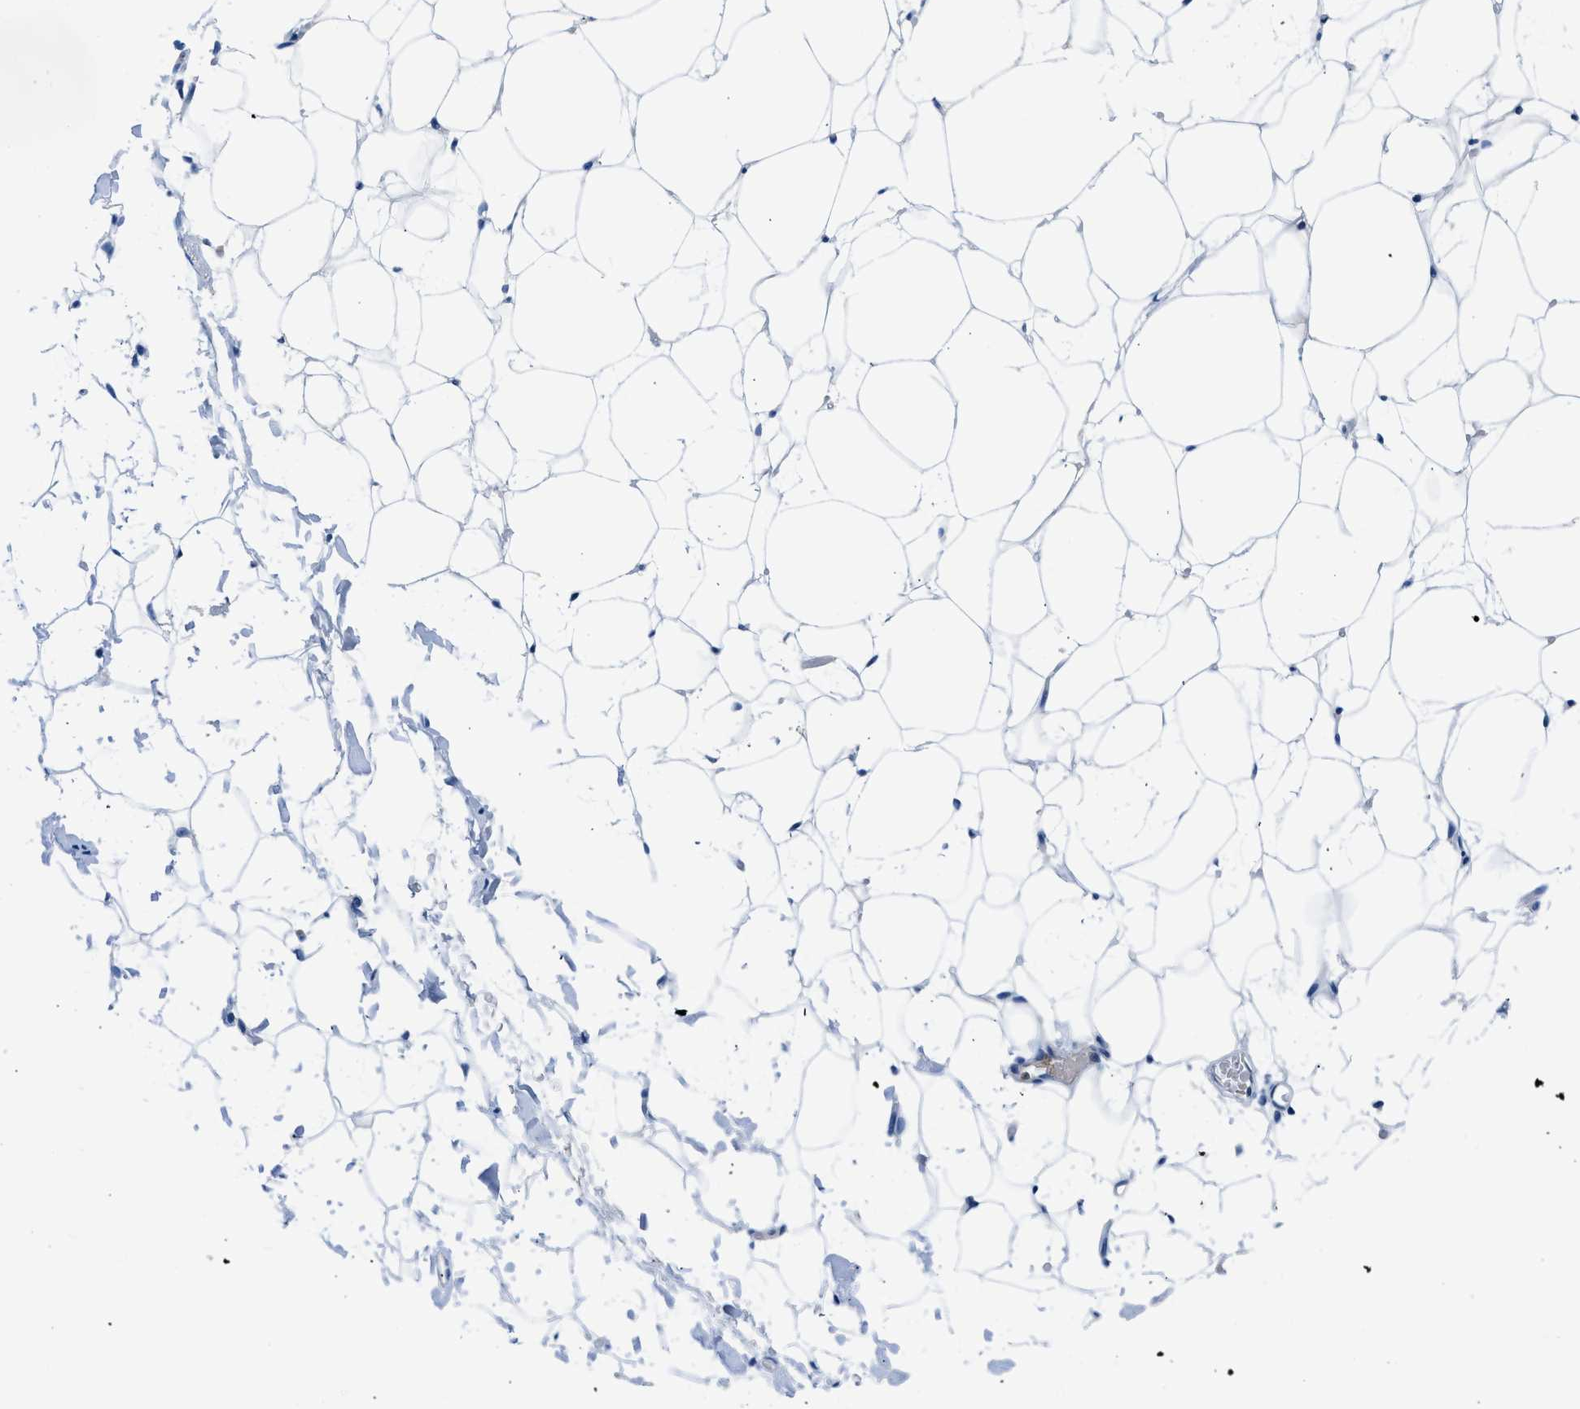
{"staining": {"intensity": "negative", "quantity": "none", "location": "none"}, "tissue": "adipose tissue", "cell_type": "Adipocytes", "image_type": "normal", "snomed": [{"axis": "morphology", "description": "Normal tissue, NOS"}, {"axis": "topography", "description": "Breast"}, {"axis": "topography", "description": "Soft tissue"}], "caption": "DAB immunohistochemical staining of benign adipose tissue displays no significant positivity in adipocytes.", "gene": "FADS6", "patient": {"sex": "female", "age": 75}}